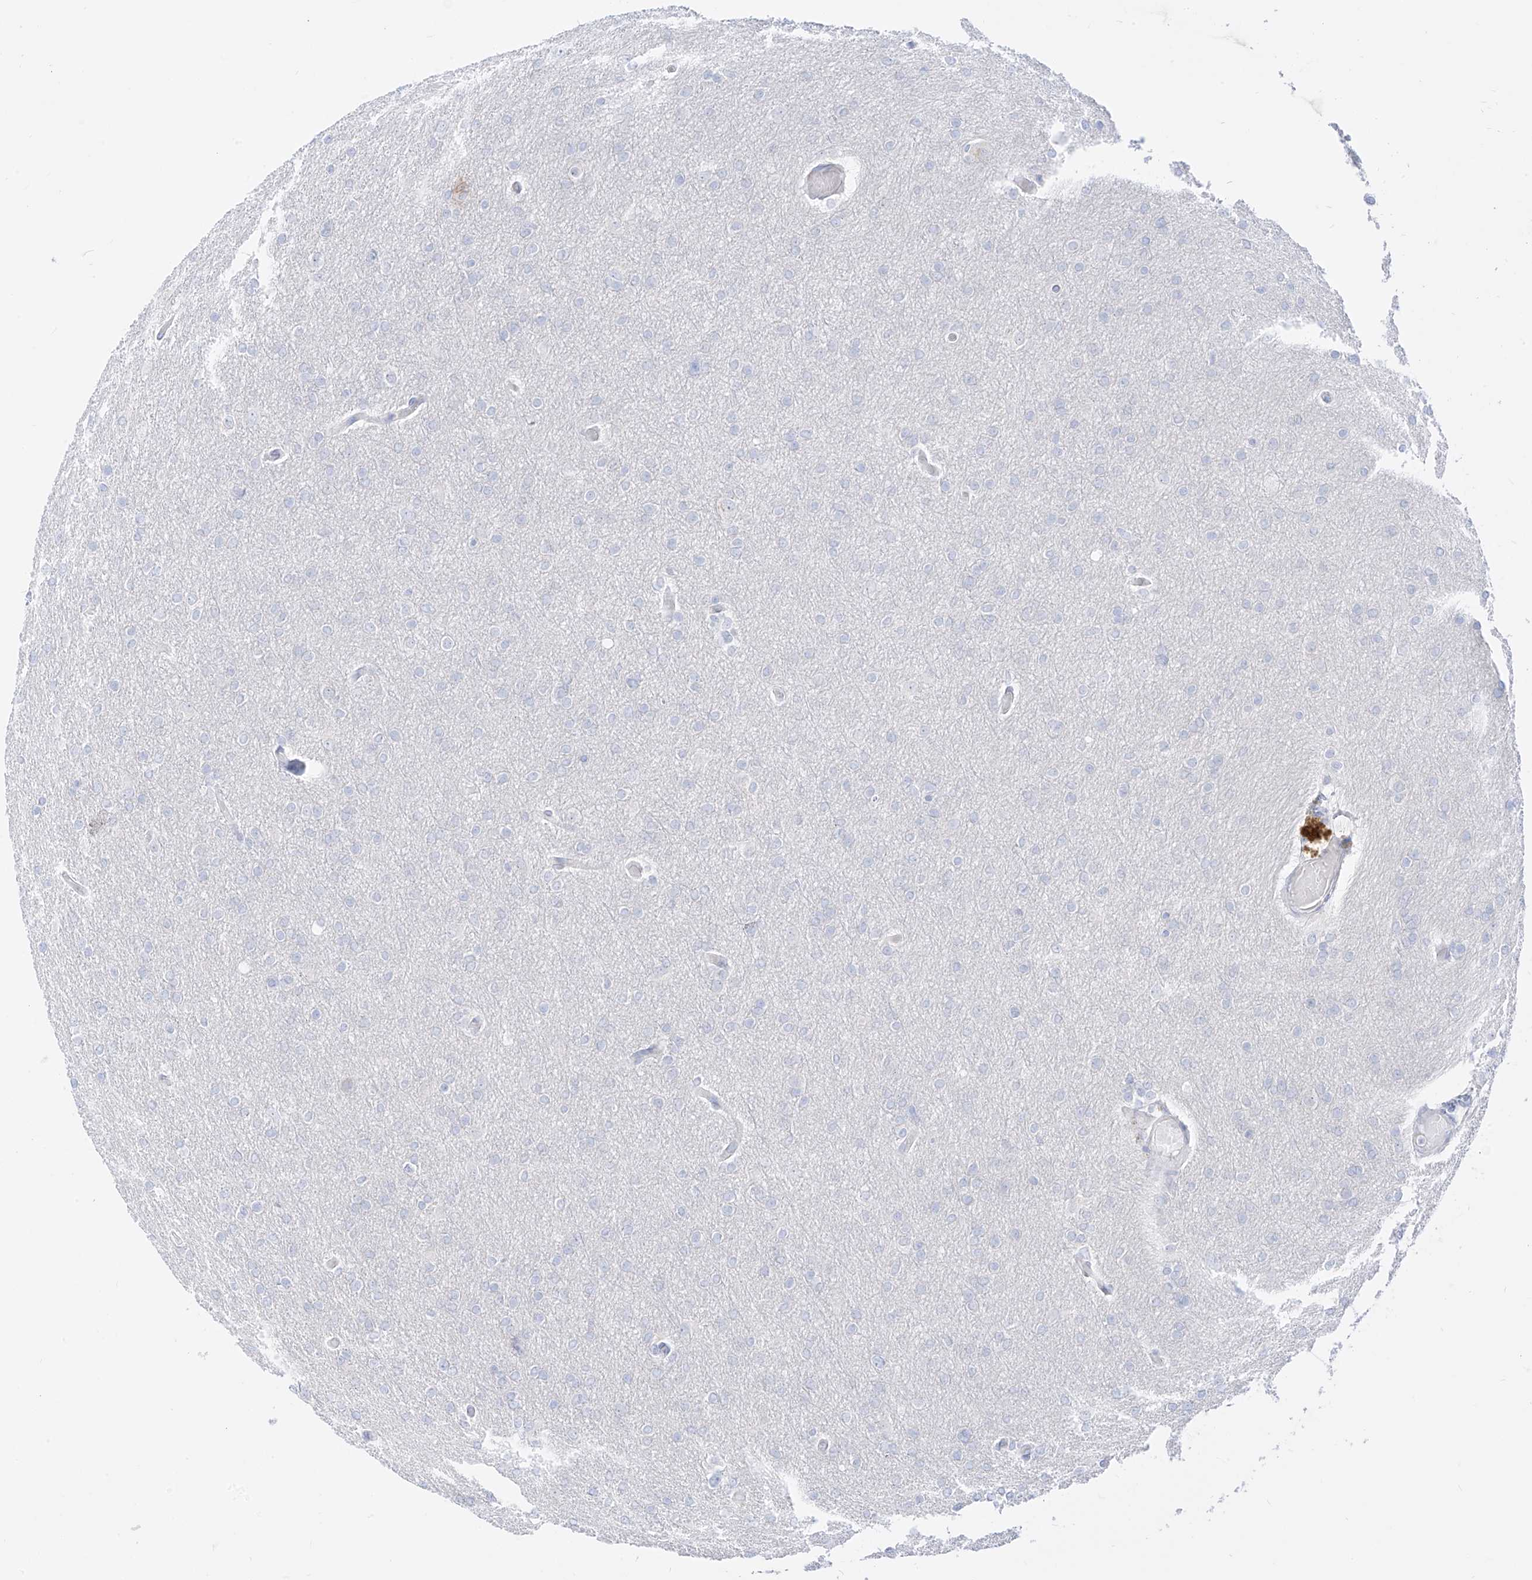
{"staining": {"intensity": "negative", "quantity": "none", "location": "none"}, "tissue": "glioma", "cell_type": "Tumor cells", "image_type": "cancer", "snomed": [{"axis": "morphology", "description": "Glioma, malignant, High grade"}, {"axis": "topography", "description": "Cerebral cortex"}], "caption": "There is no significant staining in tumor cells of glioma.", "gene": "SYTL3", "patient": {"sex": "female", "age": 36}}